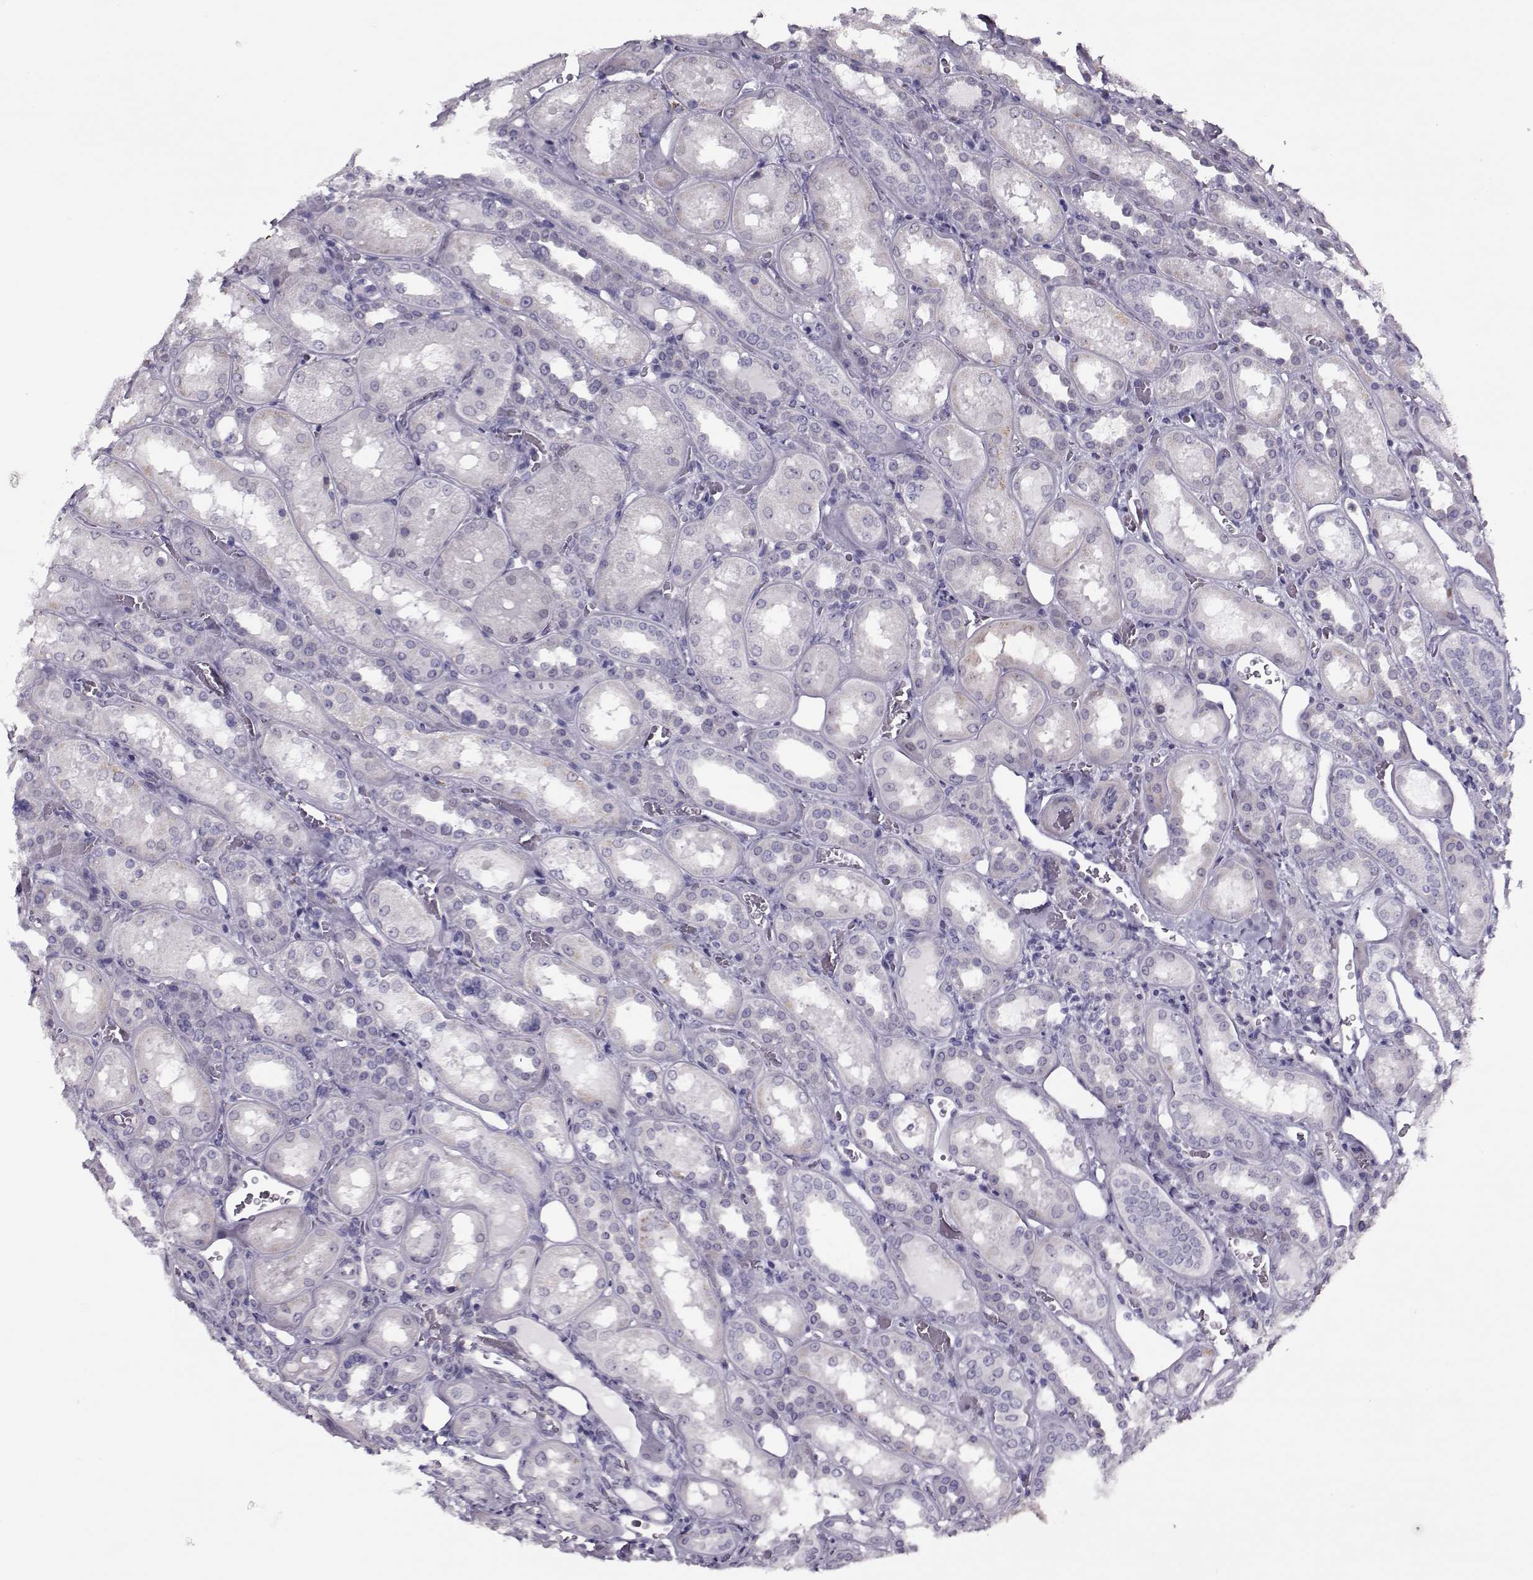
{"staining": {"intensity": "negative", "quantity": "none", "location": "none"}, "tissue": "kidney", "cell_type": "Cells in glomeruli", "image_type": "normal", "snomed": [{"axis": "morphology", "description": "Normal tissue, NOS"}, {"axis": "topography", "description": "Kidney"}], "caption": "DAB immunohistochemical staining of benign kidney shows no significant expression in cells in glomeruli.", "gene": "CIBAR1", "patient": {"sex": "male", "age": 73}}